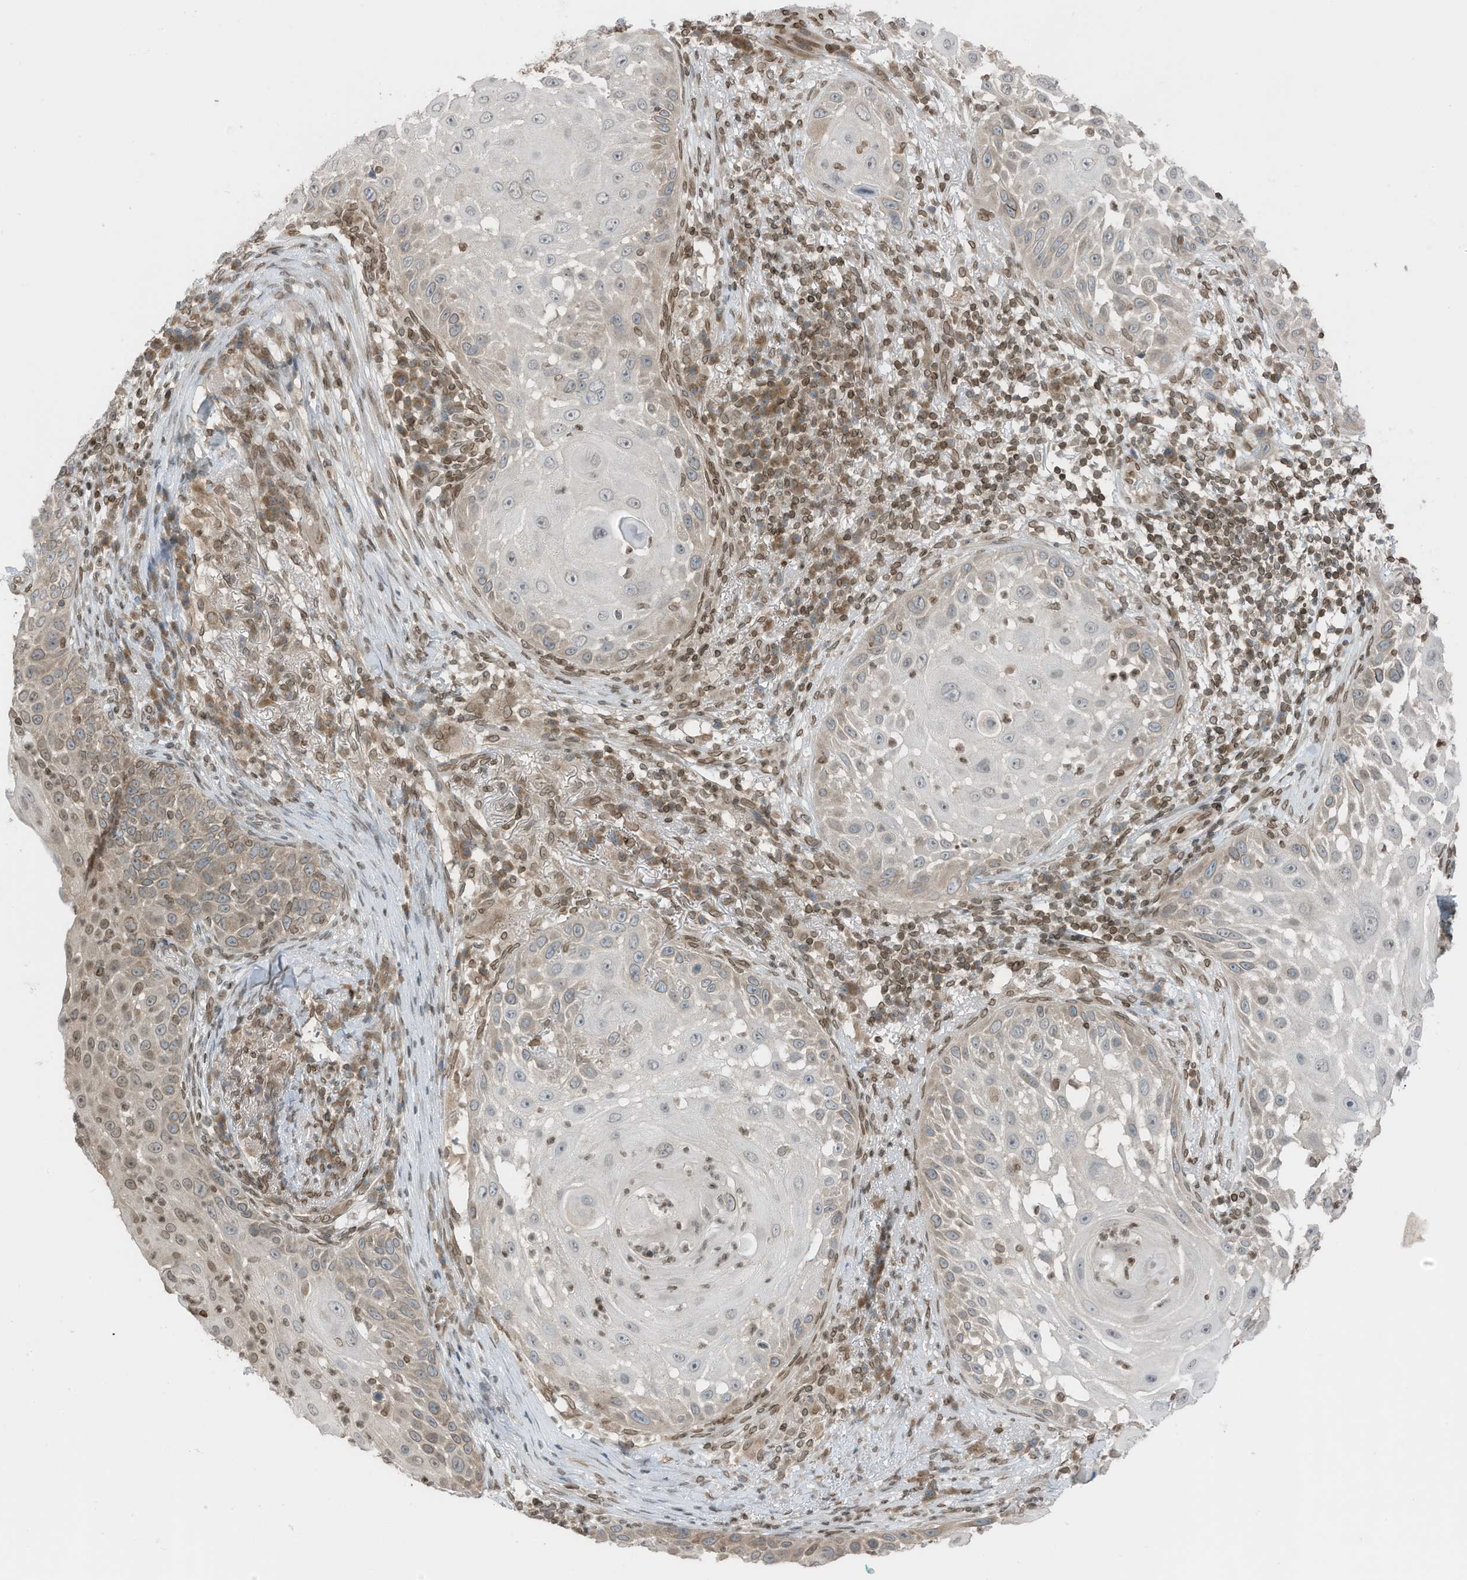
{"staining": {"intensity": "moderate", "quantity": "<25%", "location": "cytoplasmic/membranous,nuclear"}, "tissue": "skin cancer", "cell_type": "Tumor cells", "image_type": "cancer", "snomed": [{"axis": "morphology", "description": "Squamous cell carcinoma, NOS"}, {"axis": "topography", "description": "Skin"}], "caption": "Human squamous cell carcinoma (skin) stained with a protein marker displays moderate staining in tumor cells.", "gene": "RABL3", "patient": {"sex": "female", "age": 44}}